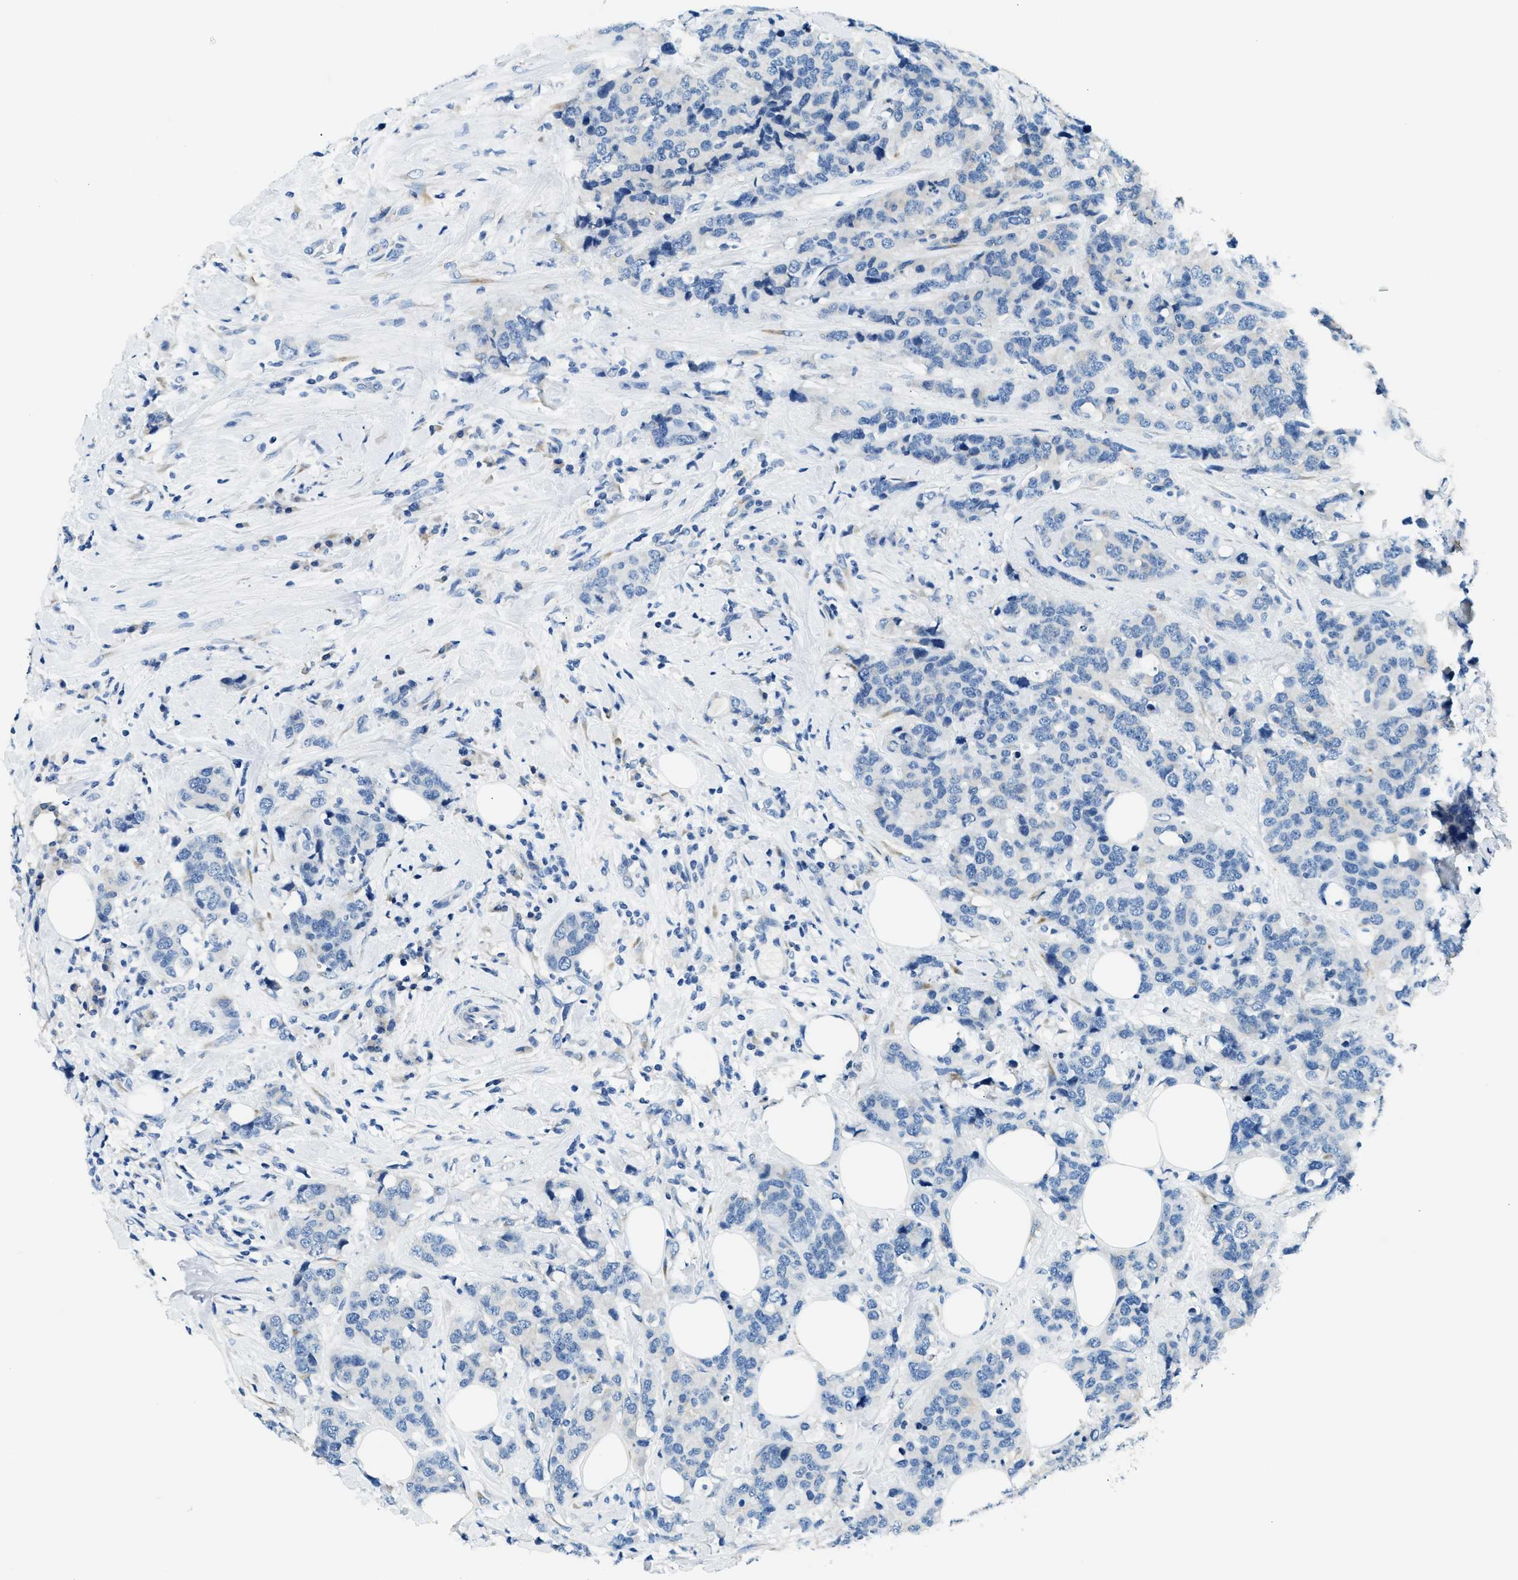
{"staining": {"intensity": "negative", "quantity": "none", "location": "none"}, "tissue": "breast cancer", "cell_type": "Tumor cells", "image_type": "cancer", "snomed": [{"axis": "morphology", "description": "Lobular carcinoma"}, {"axis": "topography", "description": "Breast"}], "caption": "The micrograph displays no staining of tumor cells in breast cancer.", "gene": "CLDN18", "patient": {"sex": "female", "age": 59}}